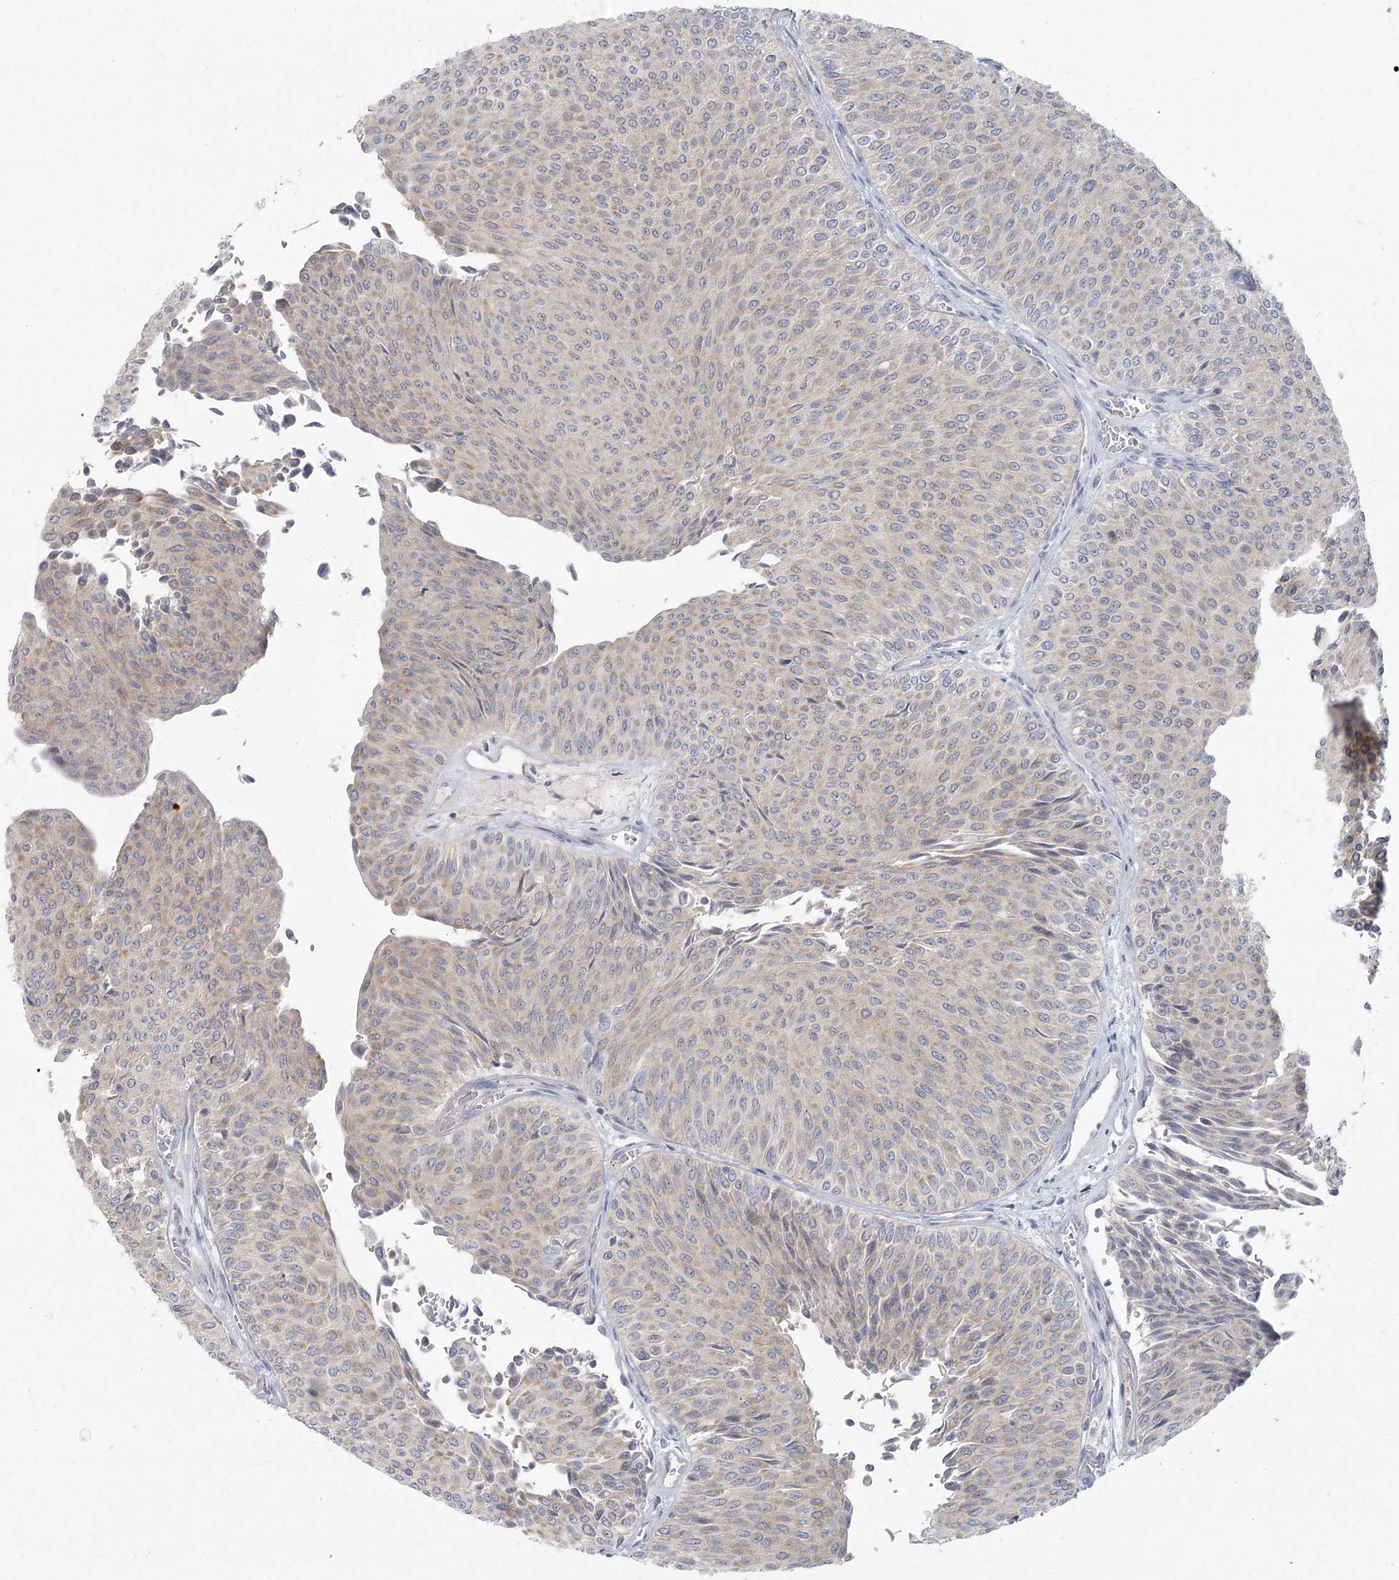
{"staining": {"intensity": "weak", "quantity": ">75%", "location": "cytoplasmic/membranous"}, "tissue": "urothelial cancer", "cell_type": "Tumor cells", "image_type": "cancer", "snomed": [{"axis": "morphology", "description": "Urothelial carcinoma, Low grade"}, {"axis": "topography", "description": "Urinary bladder"}], "caption": "A brown stain highlights weak cytoplasmic/membranous expression of a protein in human urothelial cancer tumor cells.", "gene": "FAM110C", "patient": {"sex": "male", "age": 78}}